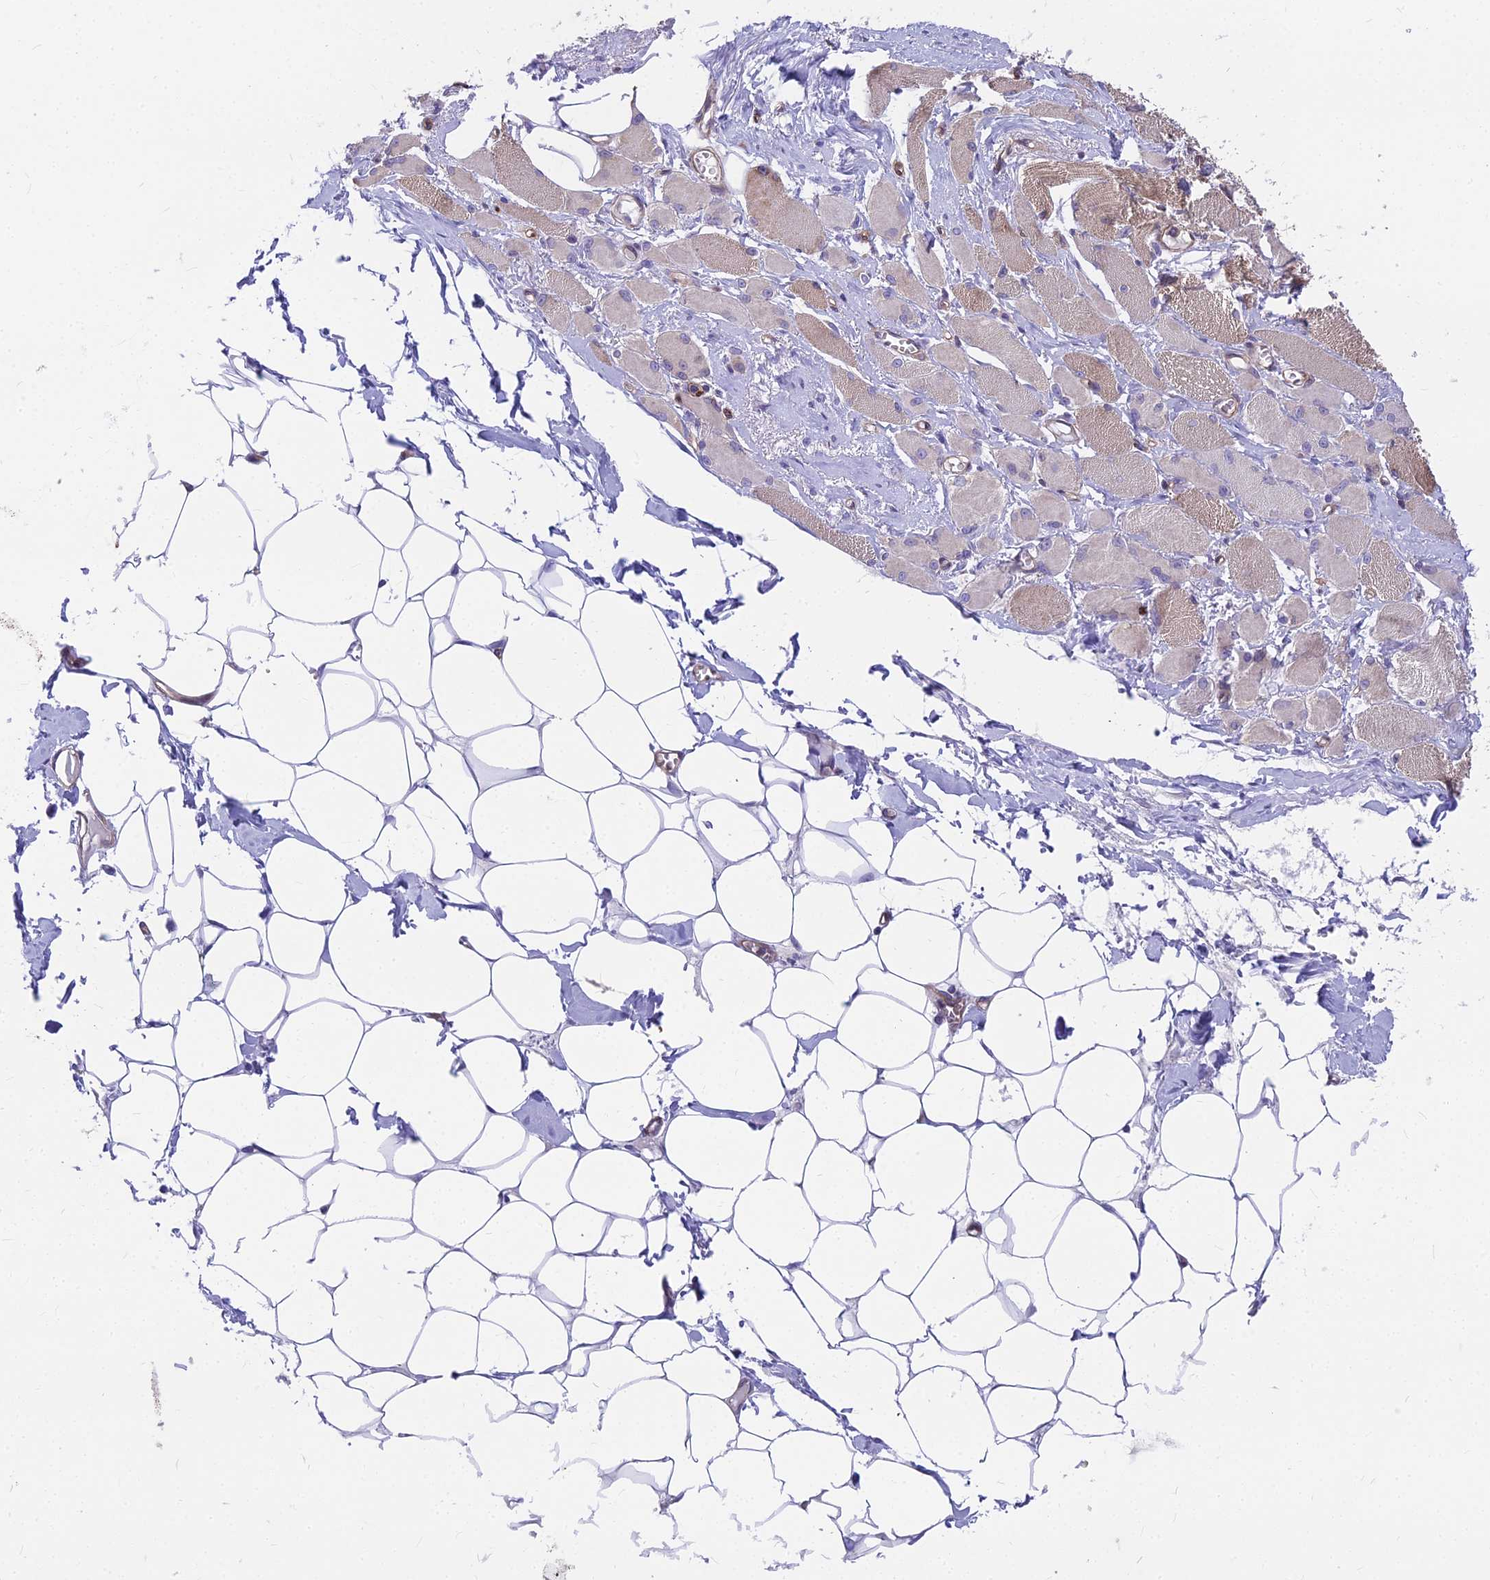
{"staining": {"intensity": "strong", "quantity": ">75%", "location": "cytoplasmic/membranous"}, "tissue": "skeletal muscle", "cell_type": "Myocytes", "image_type": "normal", "snomed": [{"axis": "morphology", "description": "Normal tissue, NOS"}, {"axis": "morphology", "description": "Basal cell carcinoma"}, {"axis": "topography", "description": "Skeletal muscle"}], "caption": "Skeletal muscle stained with DAB (3,3'-diaminobenzidine) immunohistochemistry demonstrates high levels of strong cytoplasmic/membranous positivity in approximately >75% of myocytes. Immunohistochemistry stains the protein of interest in brown and the nuclei are stained blue.", "gene": "HLA", "patient": {"sex": "female", "age": 64}}